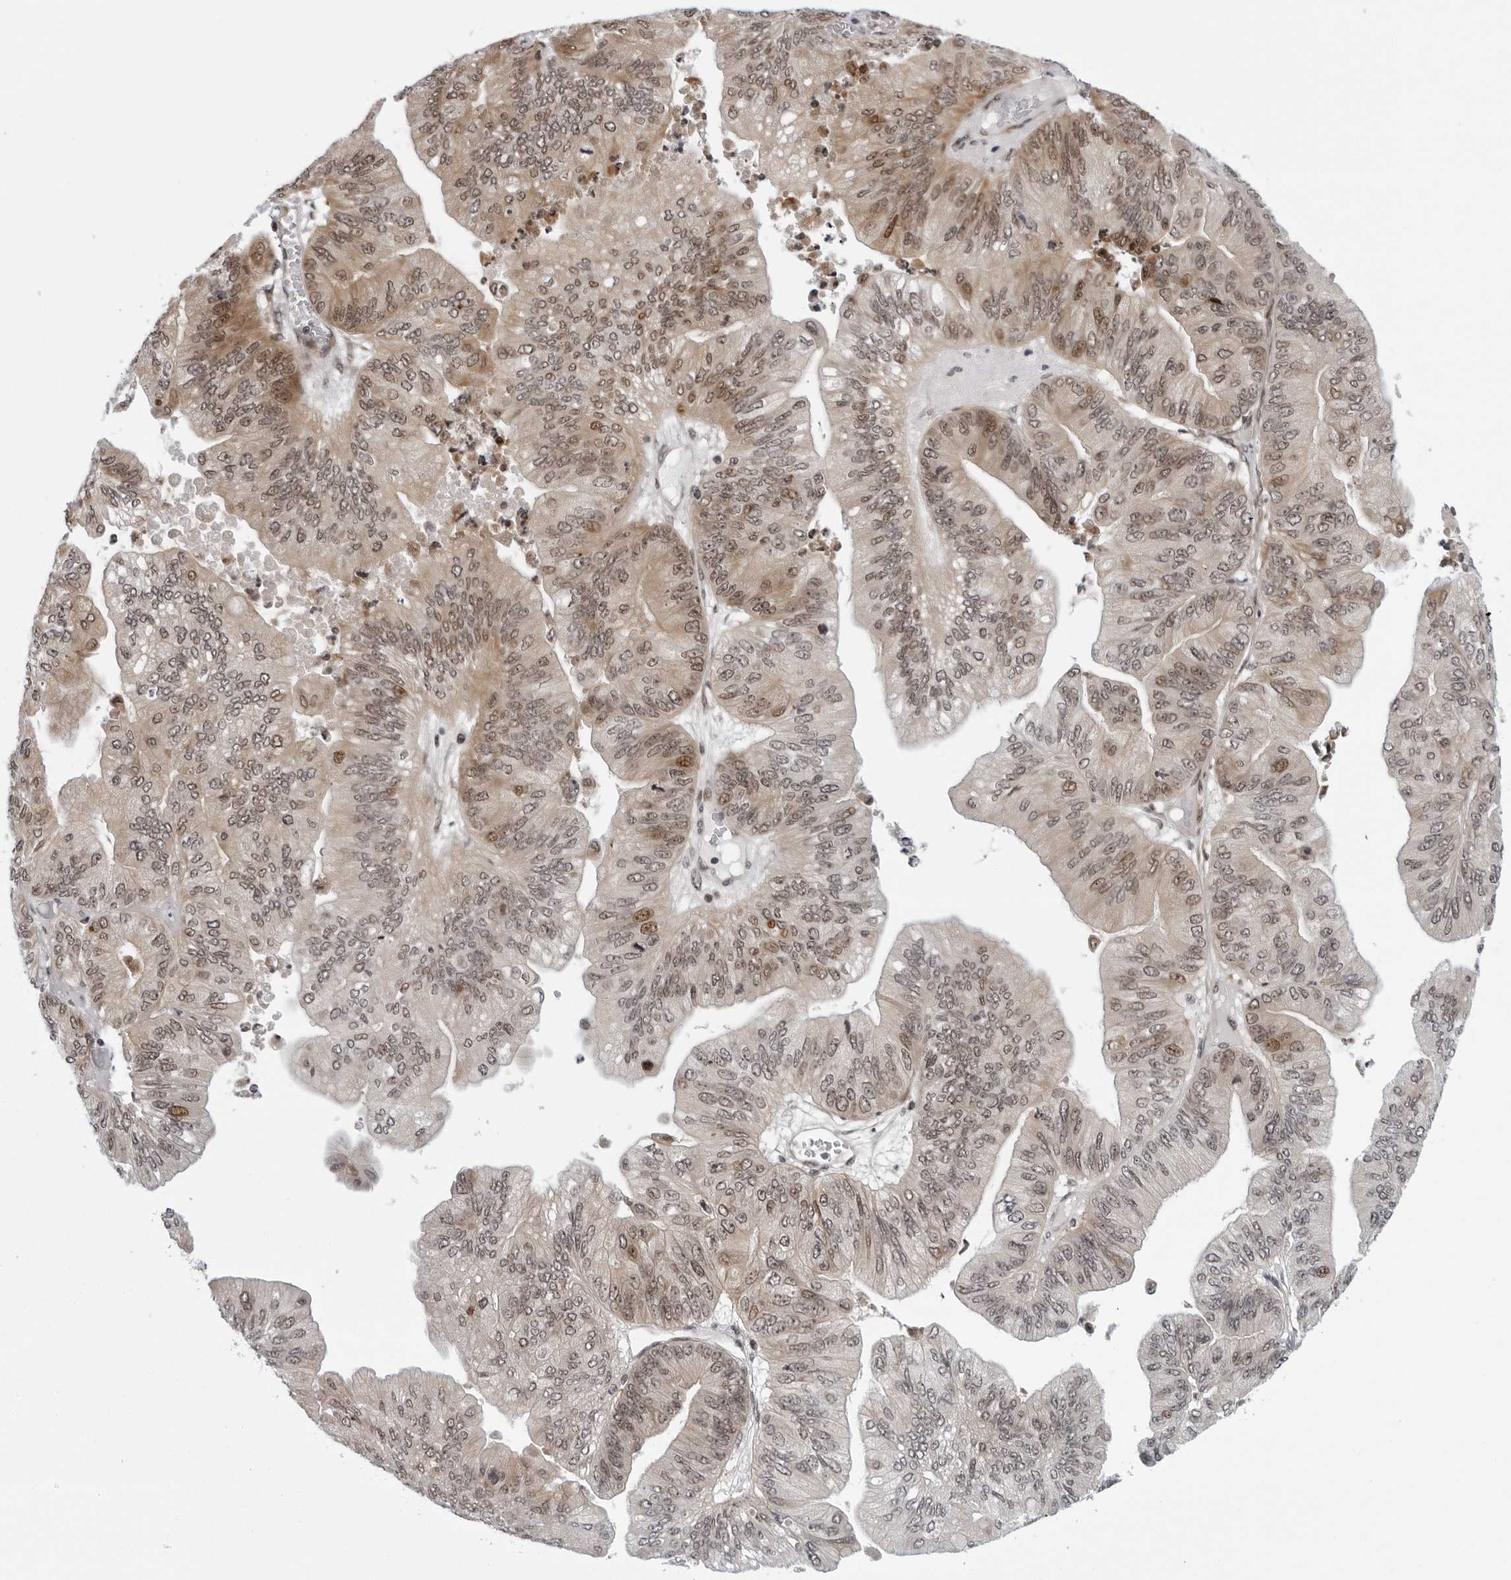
{"staining": {"intensity": "moderate", "quantity": "25%-75%", "location": "cytoplasmic/membranous,nuclear"}, "tissue": "ovarian cancer", "cell_type": "Tumor cells", "image_type": "cancer", "snomed": [{"axis": "morphology", "description": "Cystadenocarcinoma, mucinous, NOS"}, {"axis": "topography", "description": "Ovary"}], "caption": "Immunohistochemical staining of human mucinous cystadenocarcinoma (ovarian) exhibits medium levels of moderate cytoplasmic/membranous and nuclear protein positivity in approximately 25%-75% of tumor cells. (Stains: DAB (3,3'-diaminobenzidine) in brown, nuclei in blue, Microscopy: brightfield microscopy at high magnification).", "gene": "GCSAML", "patient": {"sex": "female", "age": 61}}